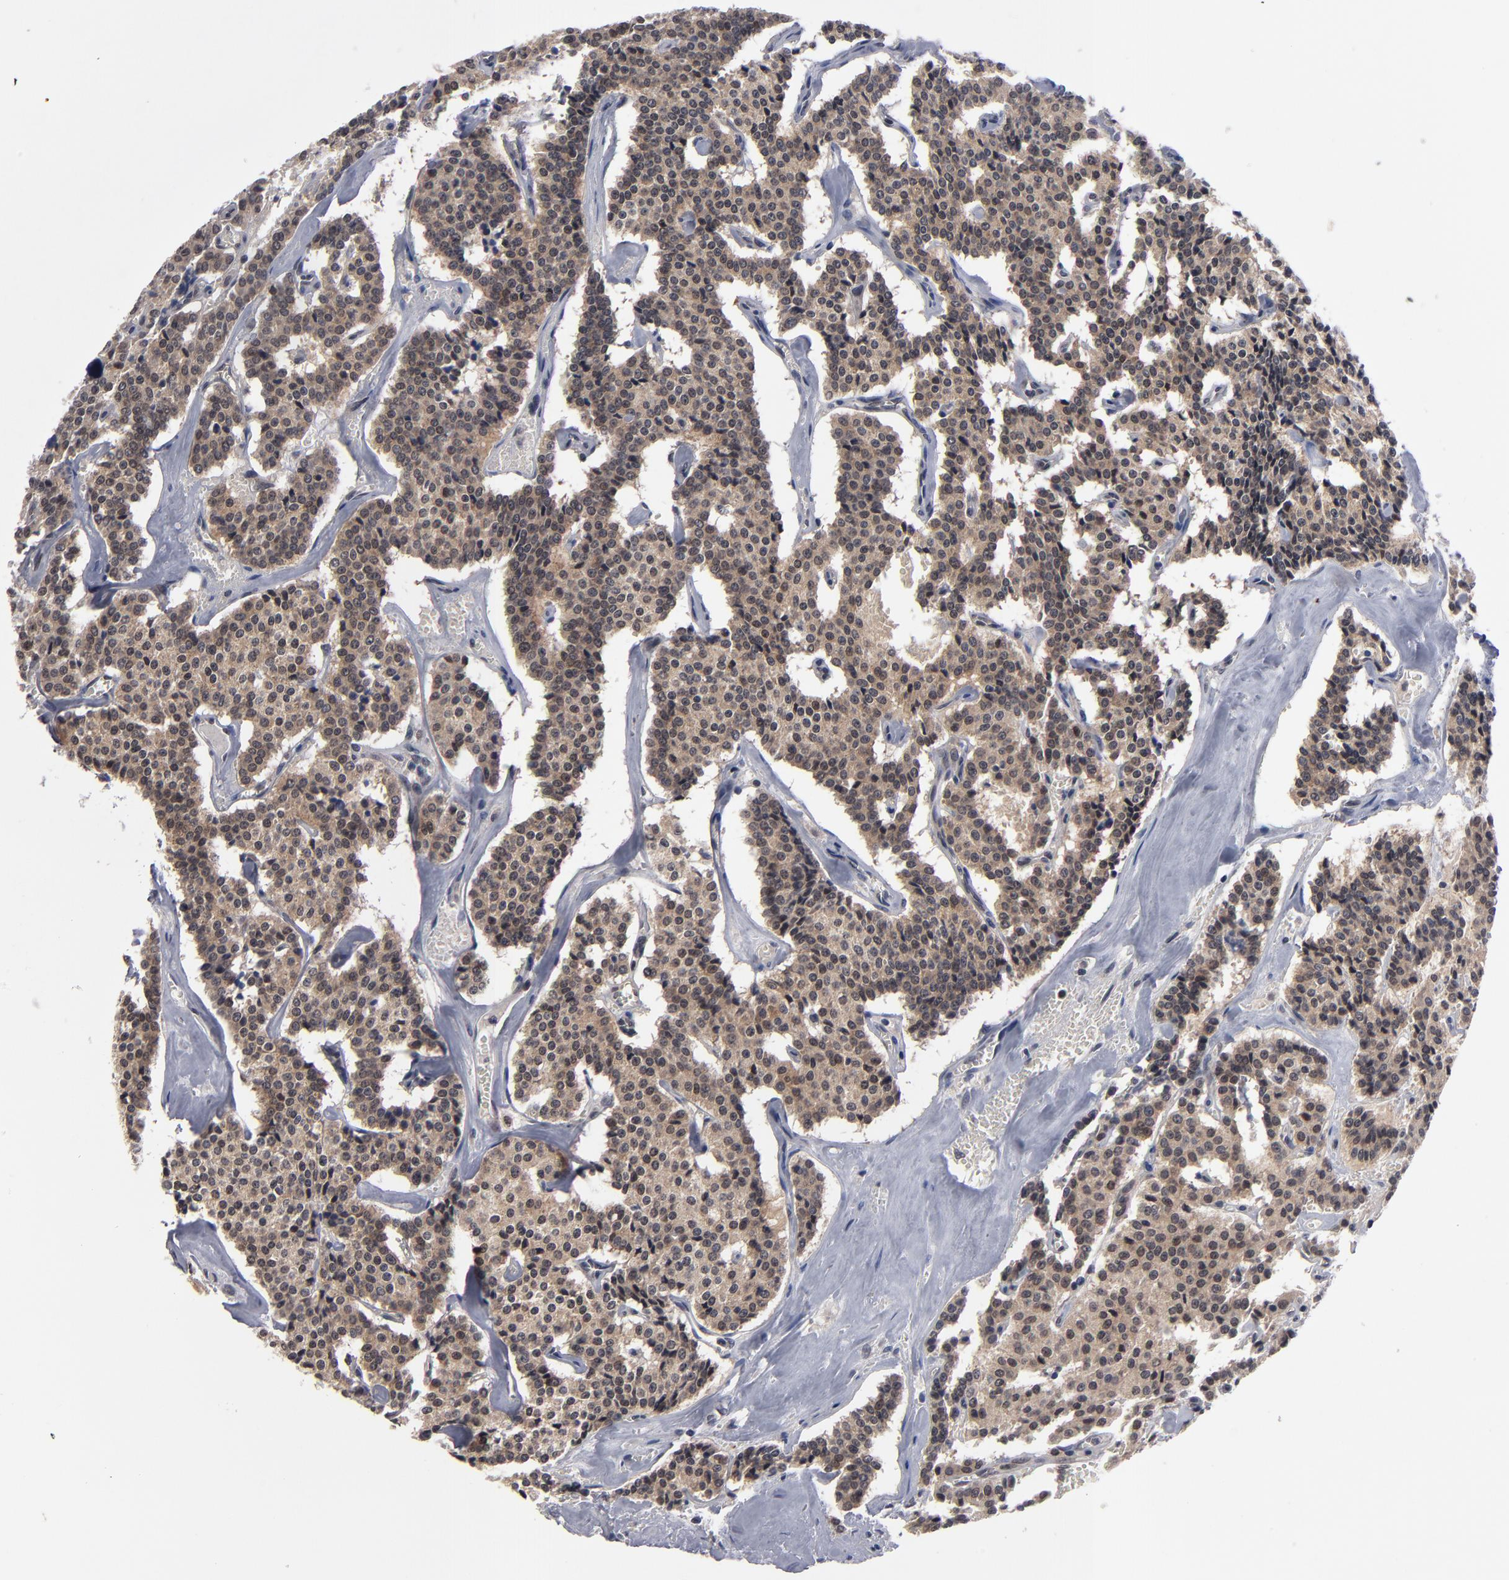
{"staining": {"intensity": "moderate", "quantity": ">75%", "location": "cytoplasmic/membranous"}, "tissue": "carcinoid", "cell_type": "Tumor cells", "image_type": "cancer", "snomed": [{"axis": "morphology", "description": "Carcinoid, malignant, NOS"}, {"axis": "topography", "description": "Bronchus"}], "caption": "Malignant carcinoid stained with a brown dye exhibits moderate cytoplasmic/membranous positive staining in about >75% of tumor cells.", "gene": "ALG13", "patient": {"sex": "male", "age": 55}}